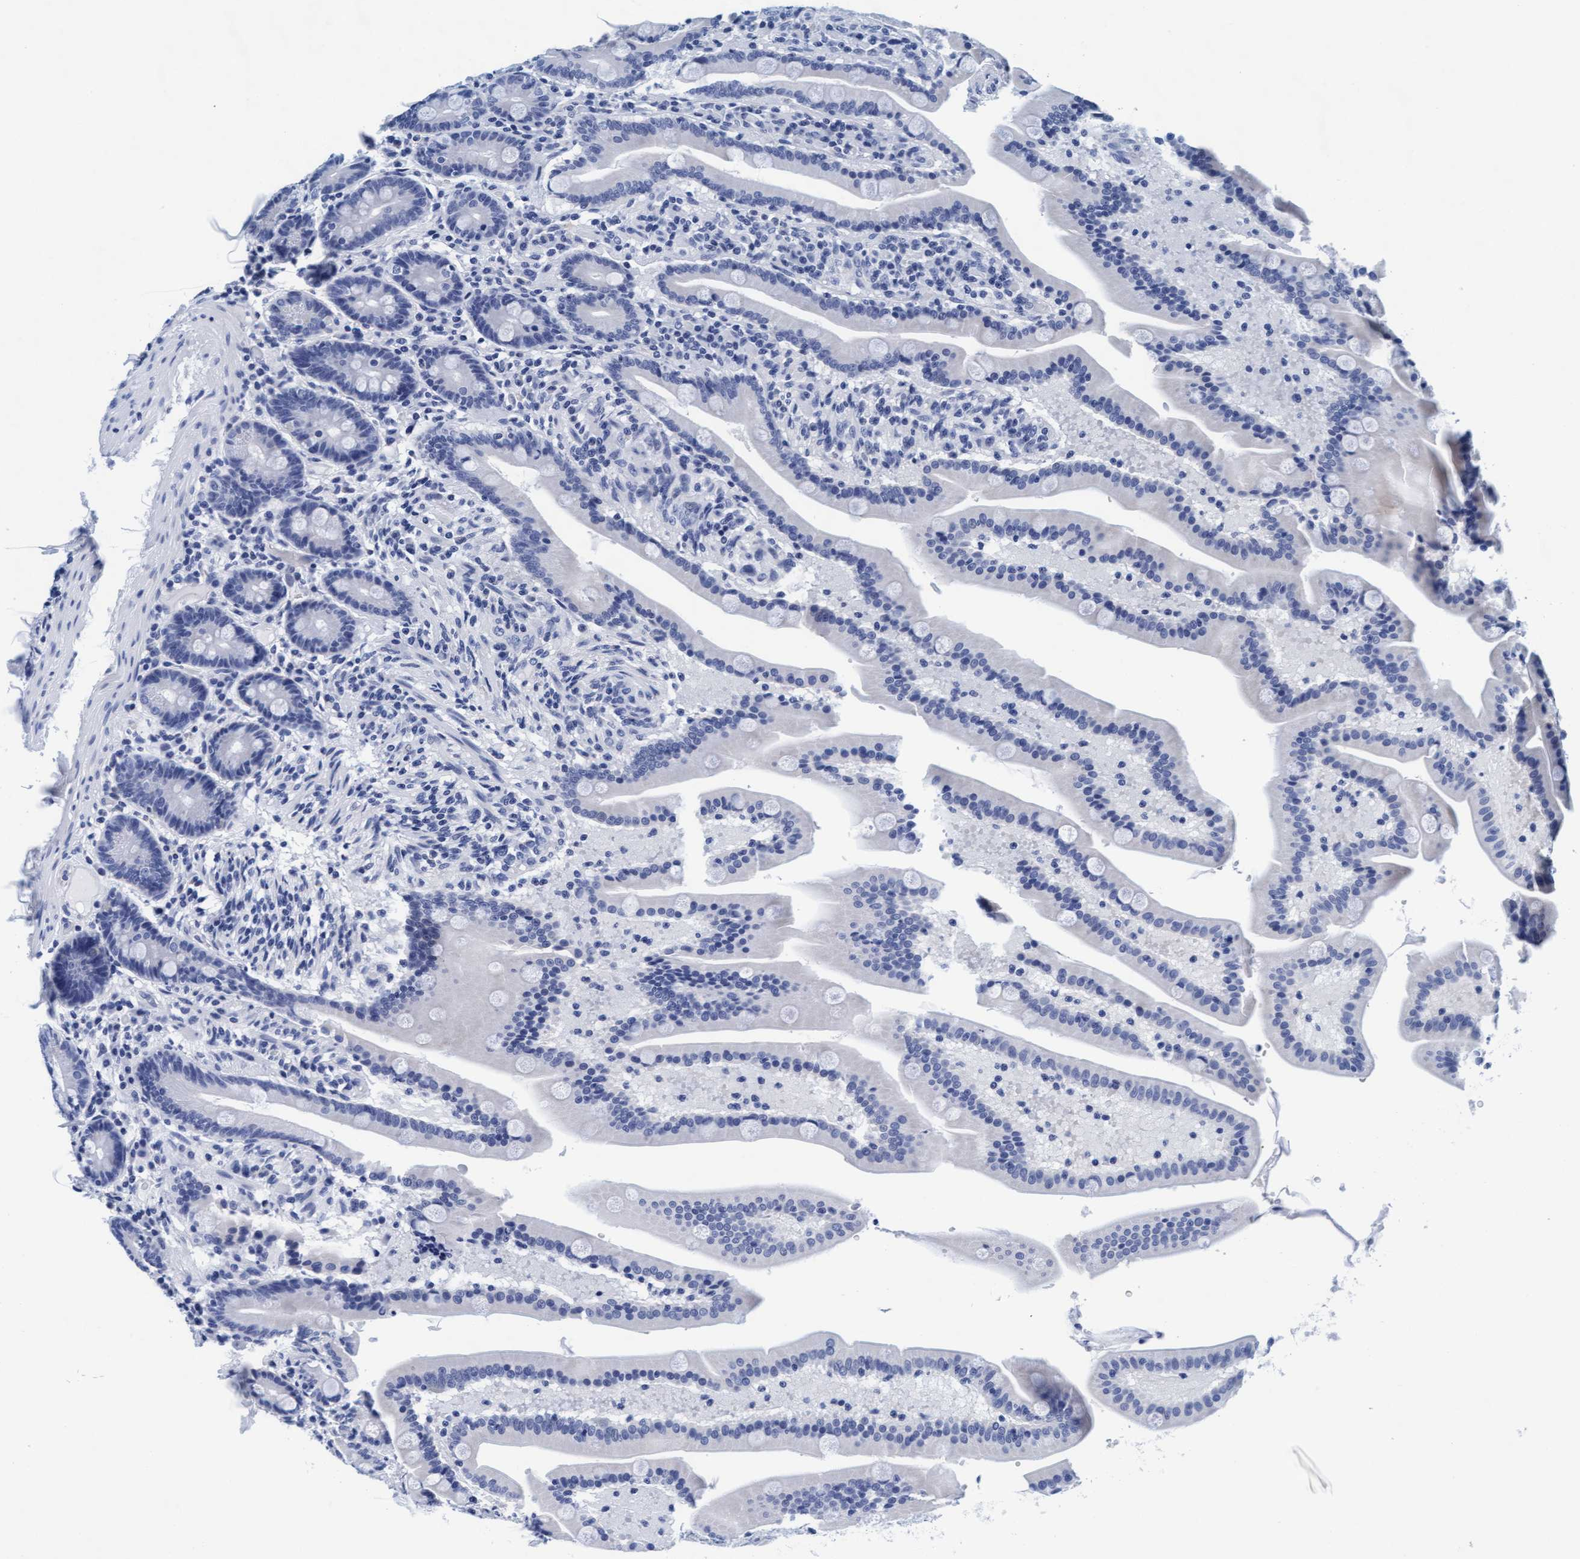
{"staining": {"intensity": "negative", "quantity": "none", "location": "none"}, "tissue": "duodenum", "cell_type": "Glandular cells", "image_type": "normal", "snomed": [{"axis": "morphology", "description": "Normal tissue, NOS"}, {"axis": "topography", "description": "Duodenum"}], "caption": "This is an immunohistochemistry photomicrograph of unremarkable human duodenum. There is no expression in glandular cells.", "gene": "ARSG", "patient": {"sex": "male", "age": 54}}